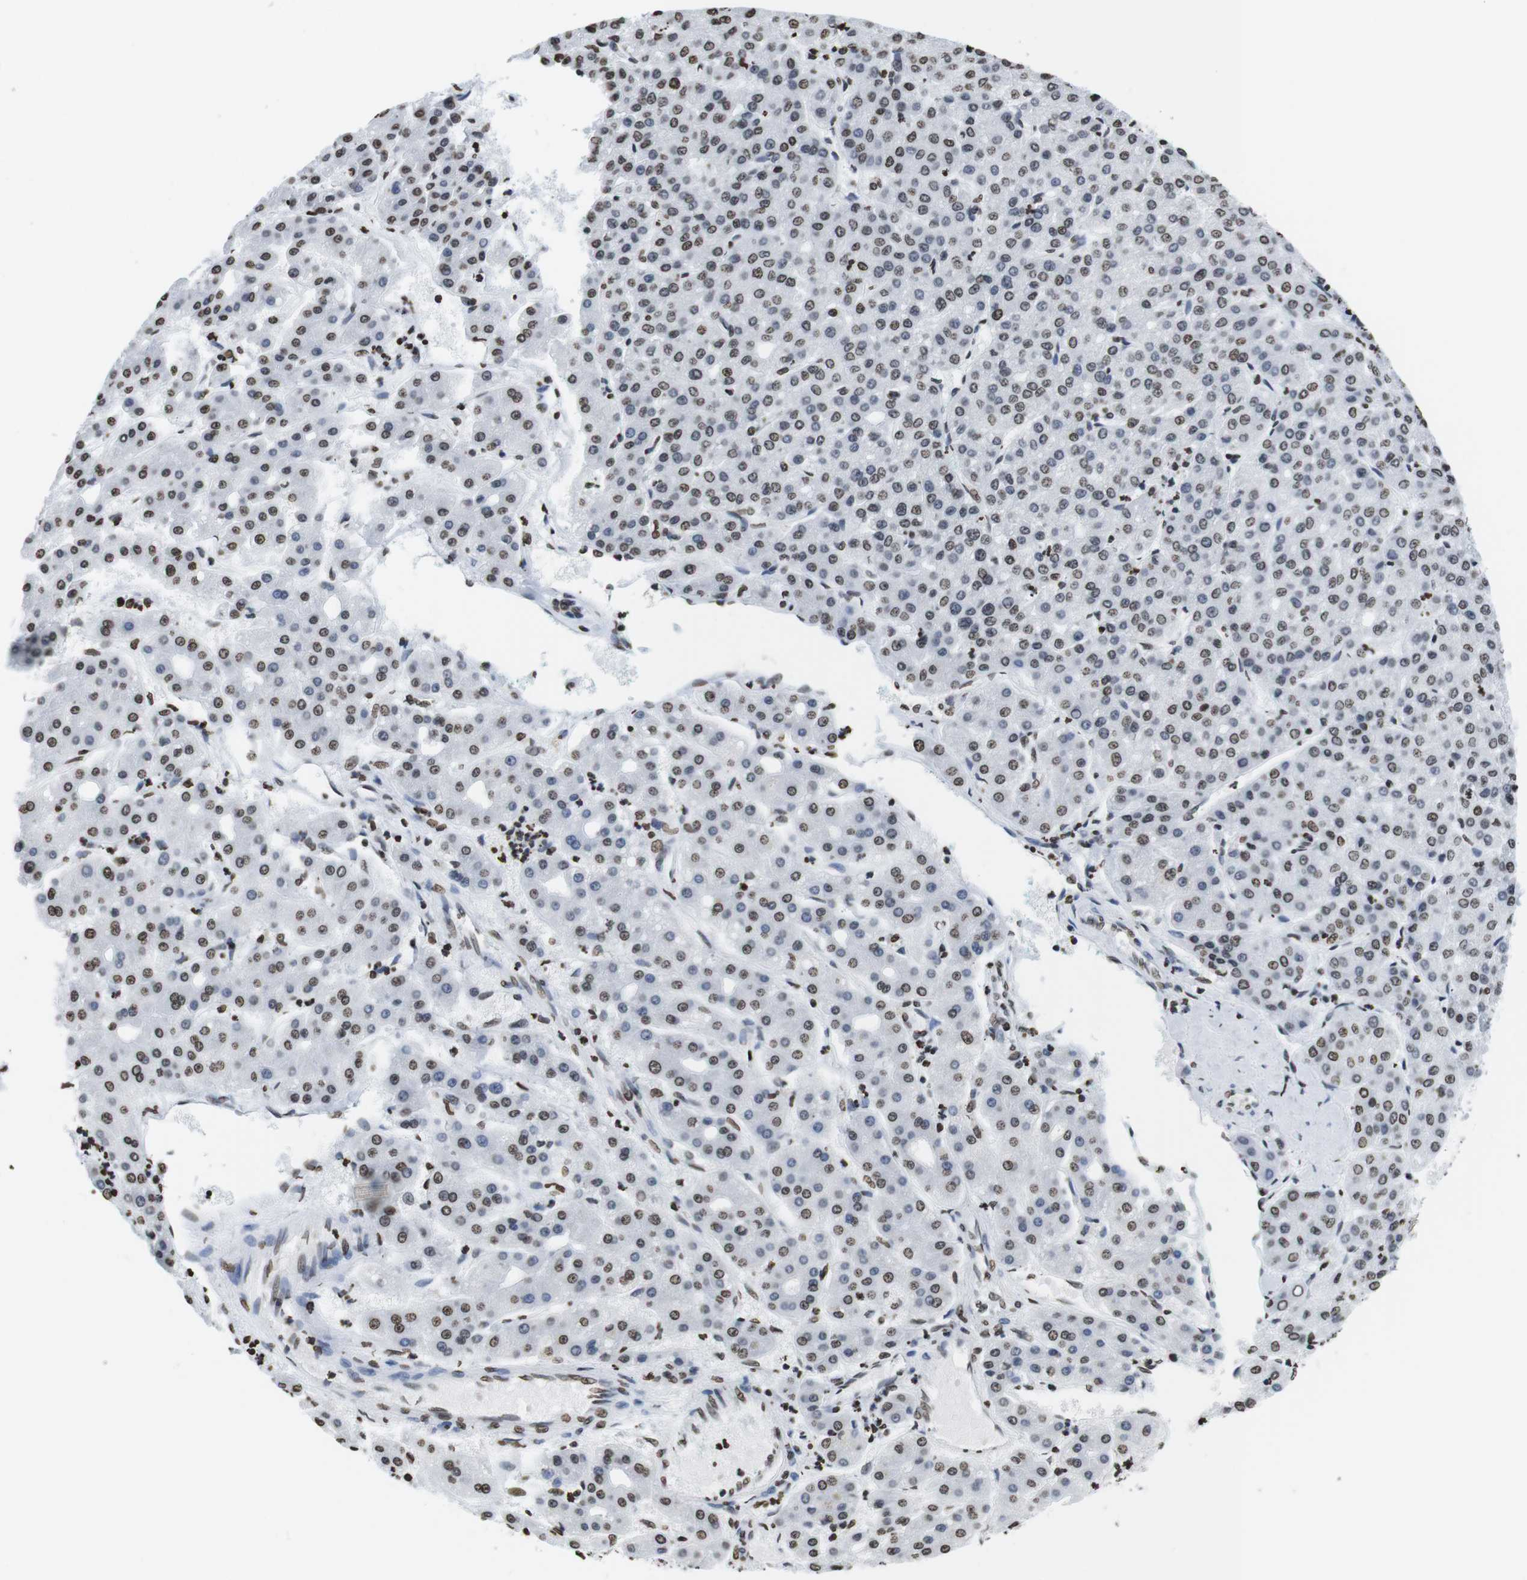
{"staining": {"intensity": "weak", "quantity": "25%-75%", "location": "nuclear"}, "tissue": "liver cancer", "cell_type": "Tumor cells", "image_type": "cancer", "snomed": [{"axis": "morphology", "description": "Carcinoma, Hepatocellular, NOS"}, {"axis": "topography", "description": "Liver"}], "caption": "A micrograph of human liver hepatocellular carcinoma stained for a protein displays weak nuclear brown staining in tumor cells.", "gene": "BSX", "patient": {"sex": "male", "age": 65}}